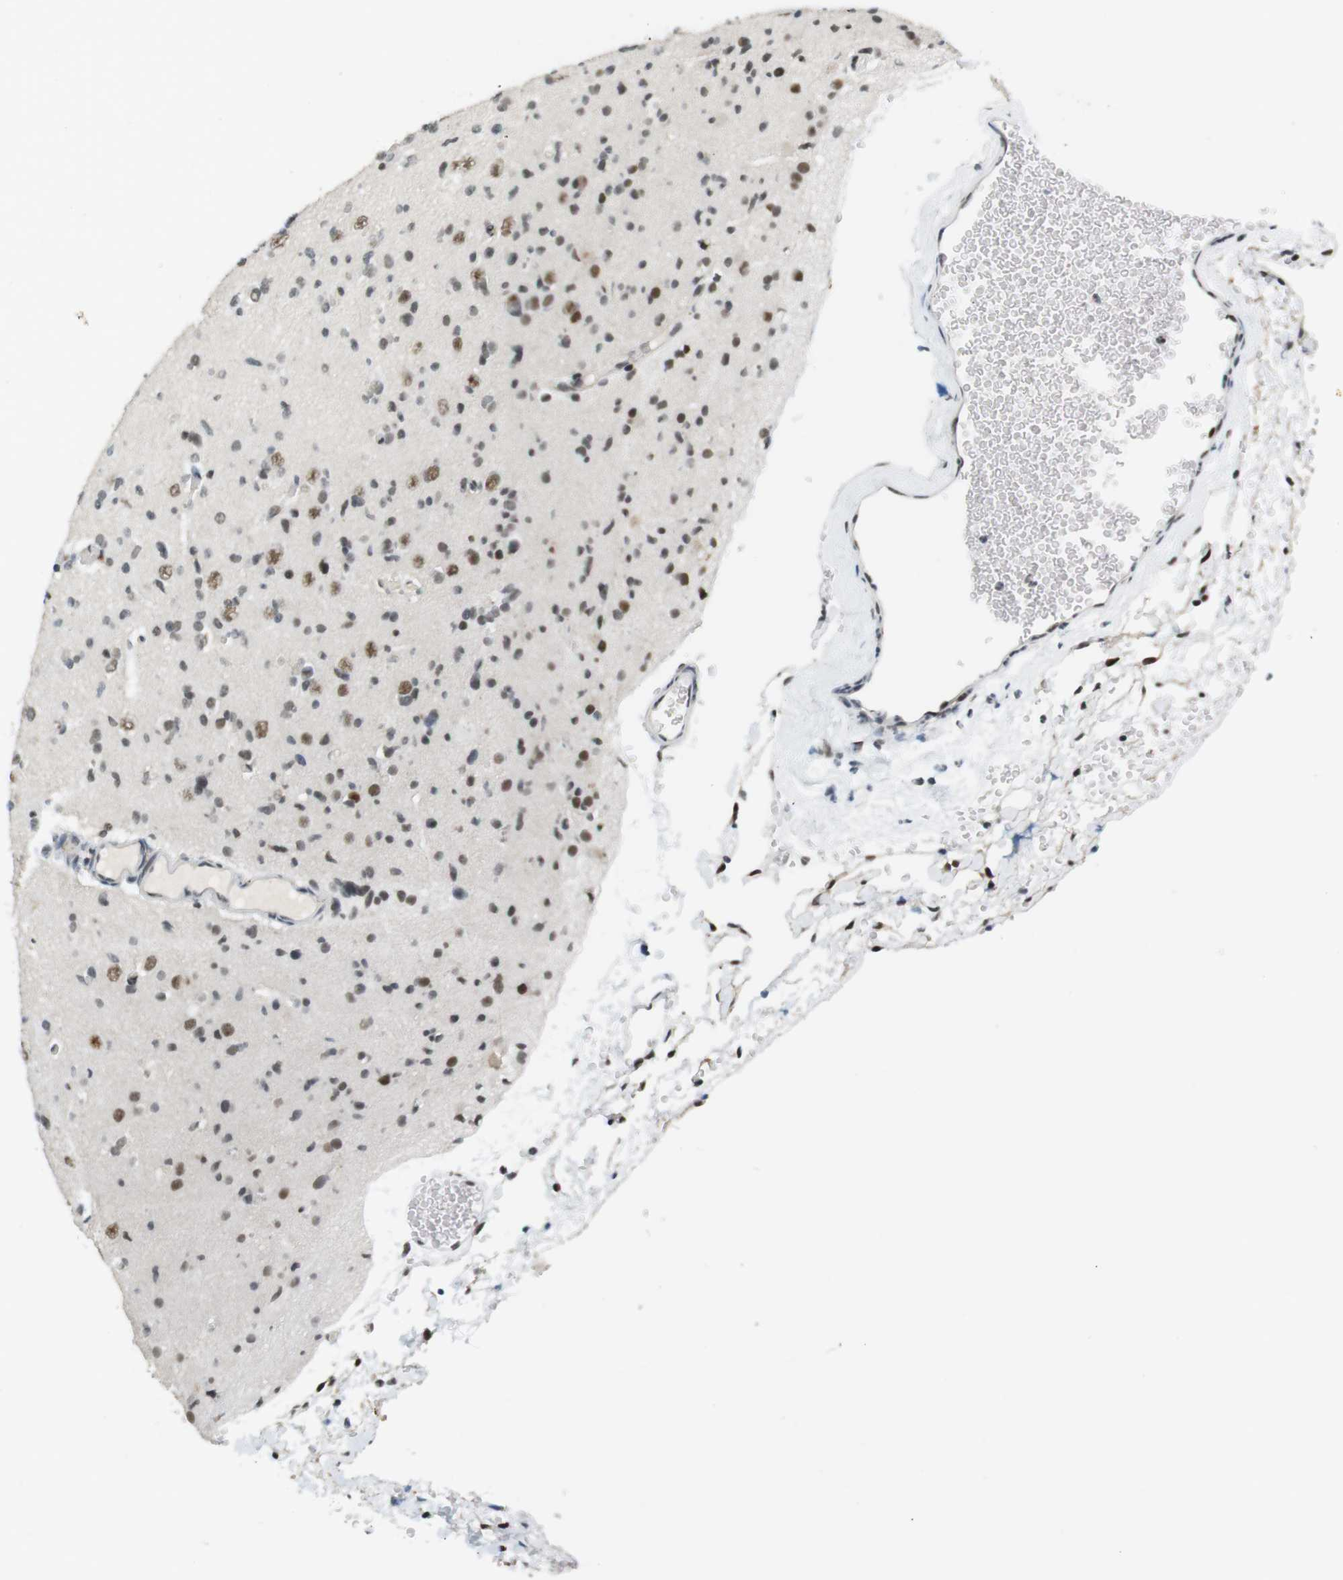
{"staining": {"intensity": "moderate", "quantity": ">75%", "location": "nuclear"}, "tissue": "glioma", "cell_type": "Tumor cells", "image_type": "cancer", "snomed": [{"axis": "morphology", "description": "Glioma, malignant, Low grade"}, {"axis": "topography", "description": "Brain"}], "caption": "Human malignant glioma (low-grade) stained with a protein marker demonstrates moderate staining in tumor cells.", "gene": "RNF38", "patient": {"sex": "female", "age": 22}}